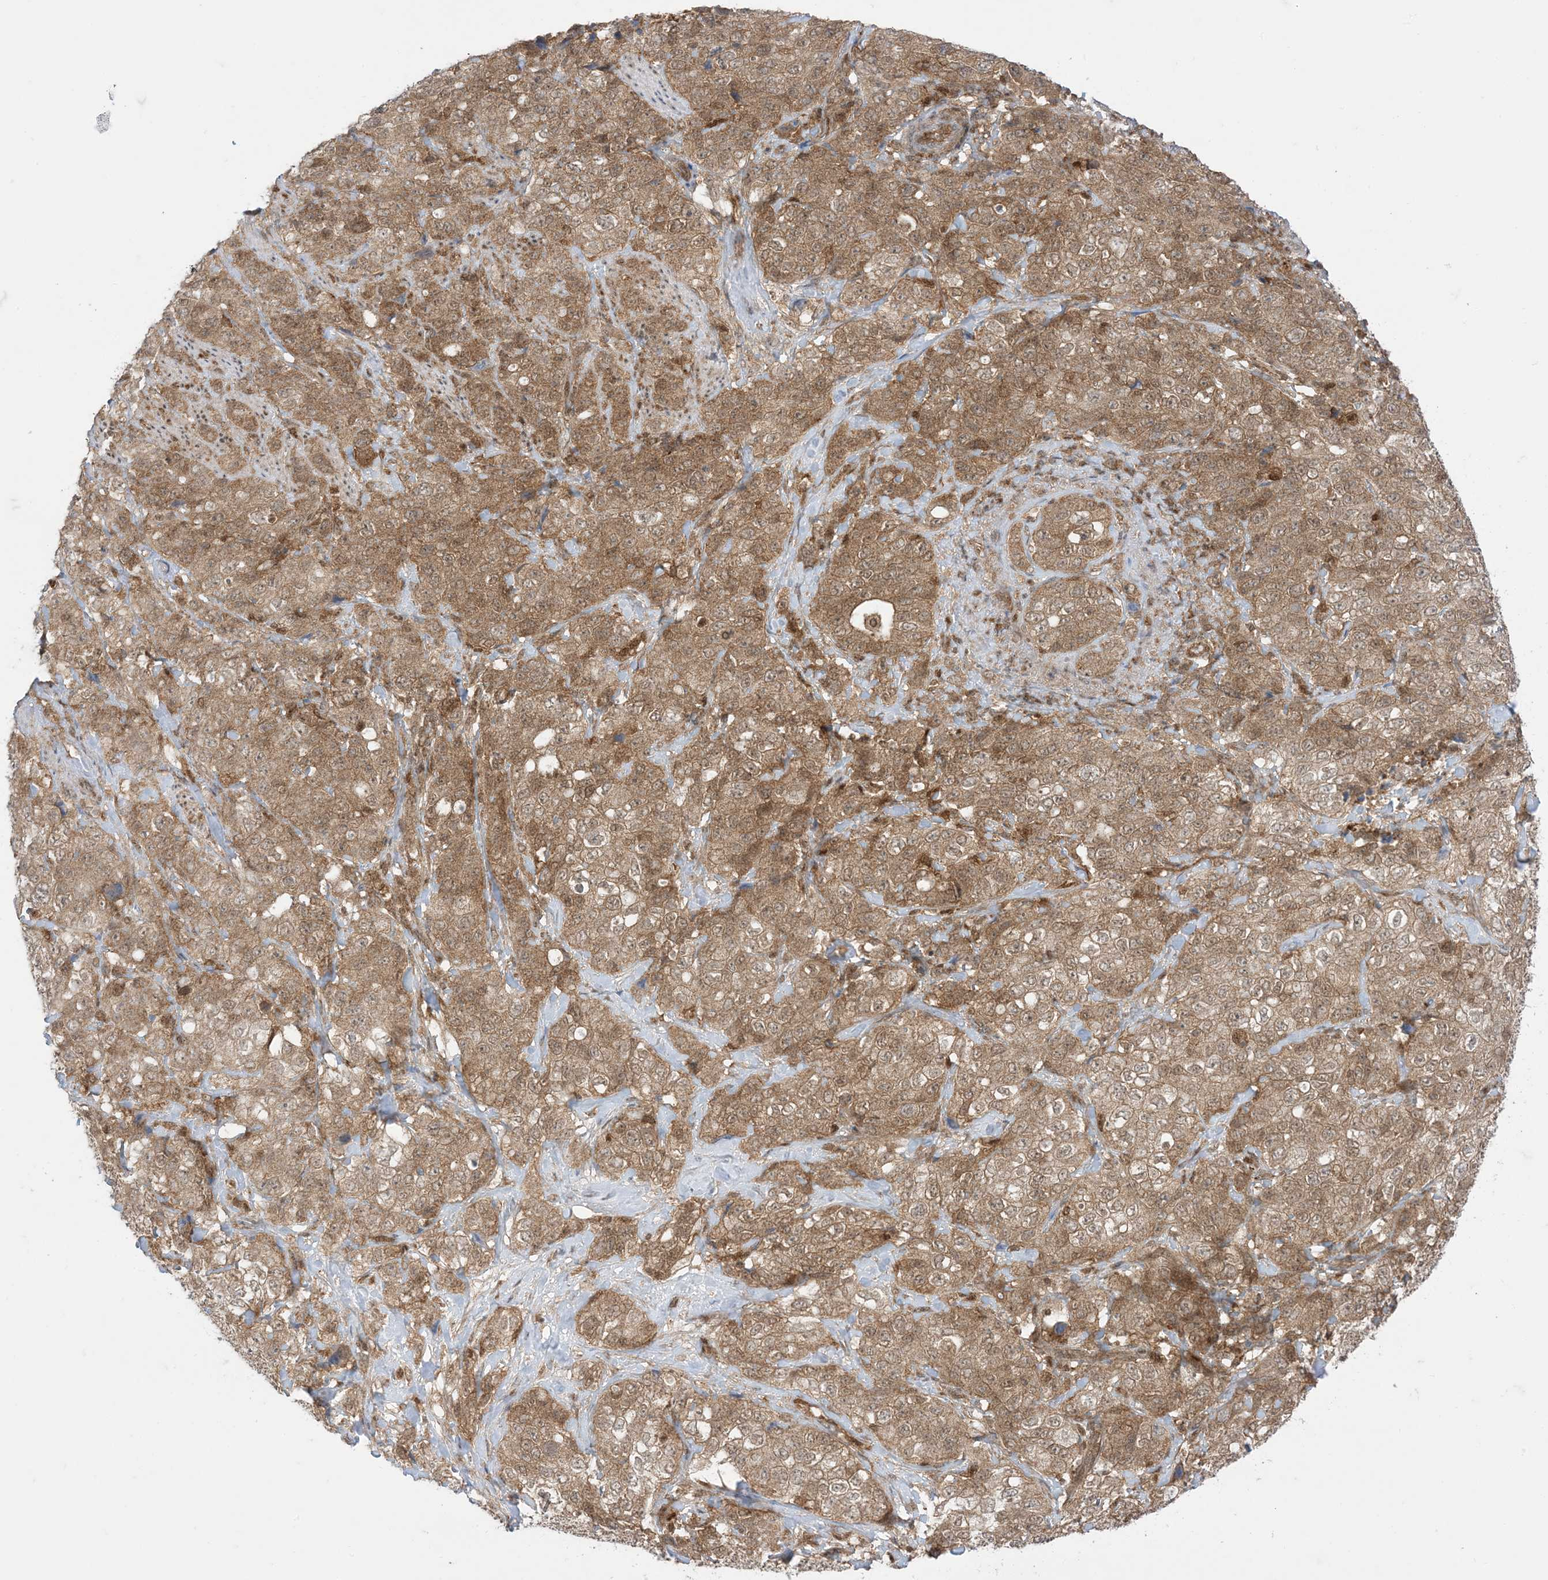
{"staining": {"intensity": "moderate", "quantity": ">75%", "location": "cytoplasmic/membranous"}, "tissue": "stomach cancer", "cell_type": "Tumor cells", "image_type": "cancer", "snomed": [{"axis": "morphology", "description": "Adenocarcinoma, NOS"}, {"axis": "topography", "description": "Stomach"}], "caption": "IHC photomicrograph of human stomach cancer (adenocarcinoma) stained for a protein (brown), which demonstrates medium levels of moderate cytoplasmic/membranous positivity in about >75% of tumor cells.", "gene": "PTPA", "patient": {"sex": "male", "age": 48}}